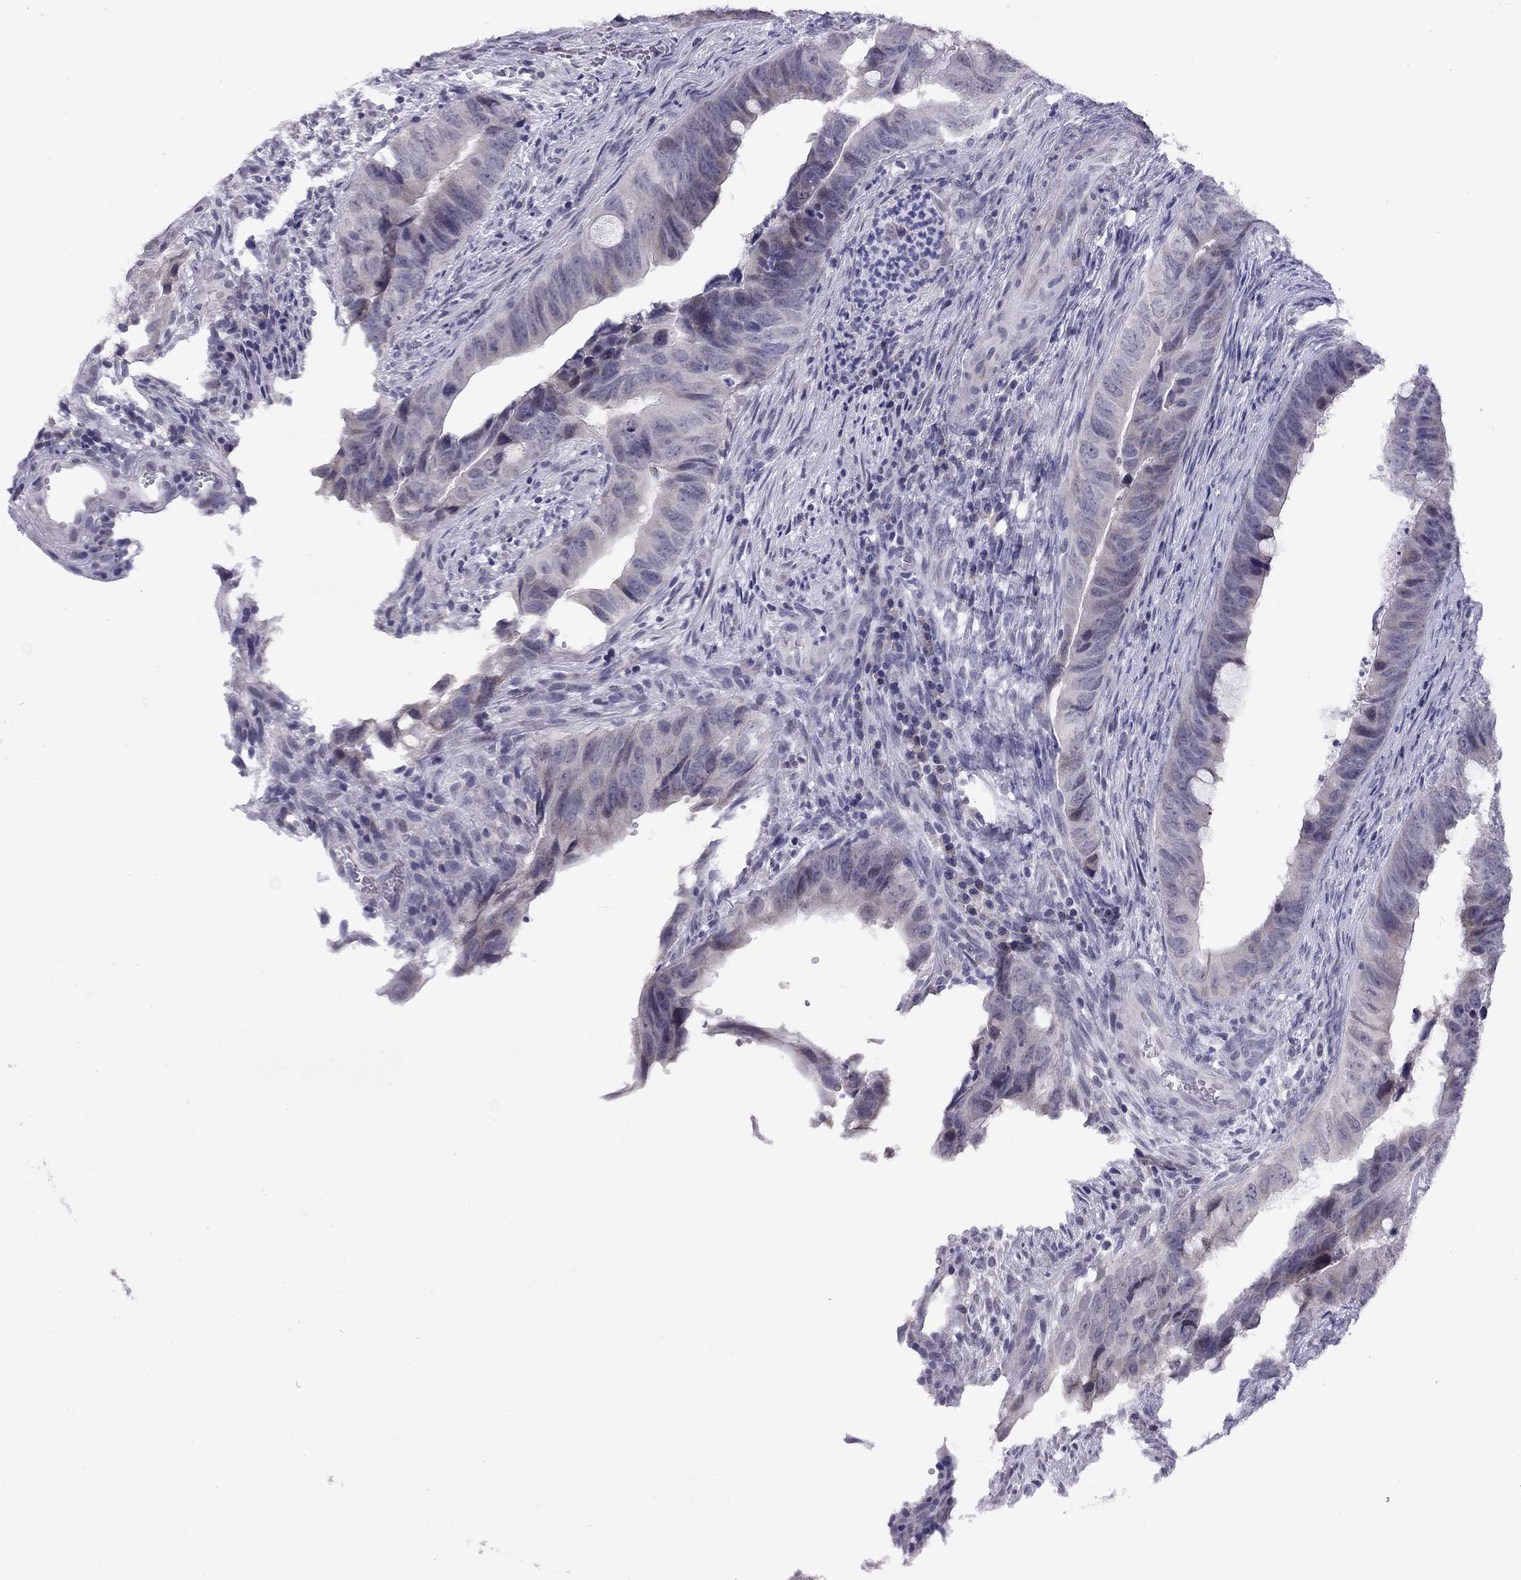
{"staining": {"intensity": "negative", "quantity": "none", "location": "none"}, "tissue": "colorectal cancer", "cell_type": "Tumor cells", "image_type": "cancer", "snomed": [{"axis": "morphology", "description": "Adenocarcinoma, NOS"}, {"axis": "topography", "description": "Colon"}], "caption": "Immunohistochemistry (IHC) photomicrograph of human adenocarcinoma (colorectal) stained for a protein (brown), which displays no expression in tumor cells.", "gene": "HES5", "patient": {"sex": "female", "age": 82}}